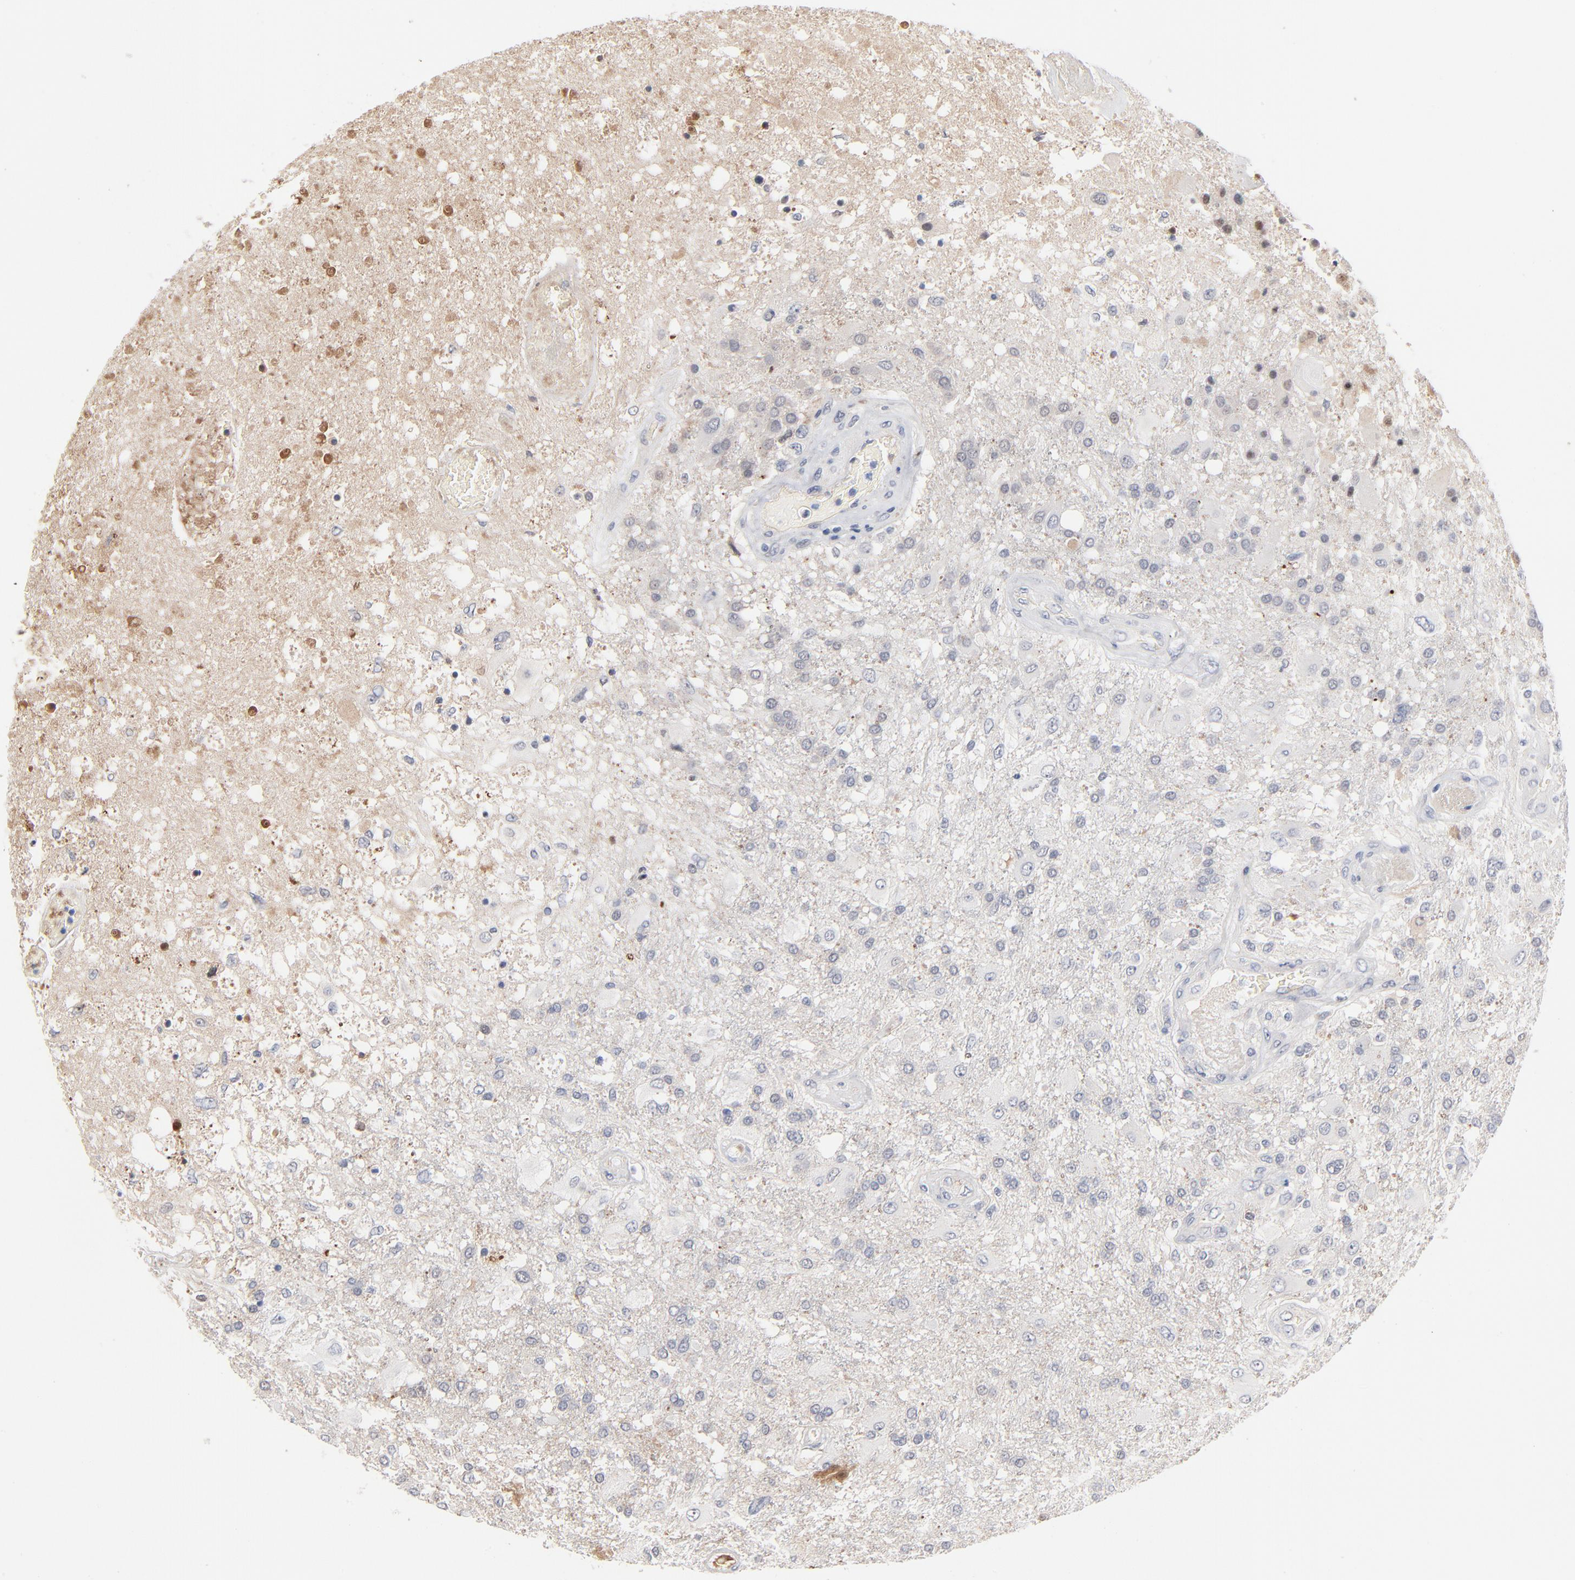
{"staining": {"intensity": "negative", "quantity": "none", "location": "none"}, "tissue": "glioma", "cell_type": "Tumor cells", "image_type": "cancer", "snomed": [{"axis": "morphology", "description": "Glioma, malignant, High grade"}, {"axis": "topography", "description": "Cerebral cortex"}], "caption": "A high-resolution histopathology image shows immunohistochemistry (IHC) staining of glioma, which displays no significant positivity in tumor cells.", "gene": "SERPINA4", "patient": {"sex": "male", "age": 79}}